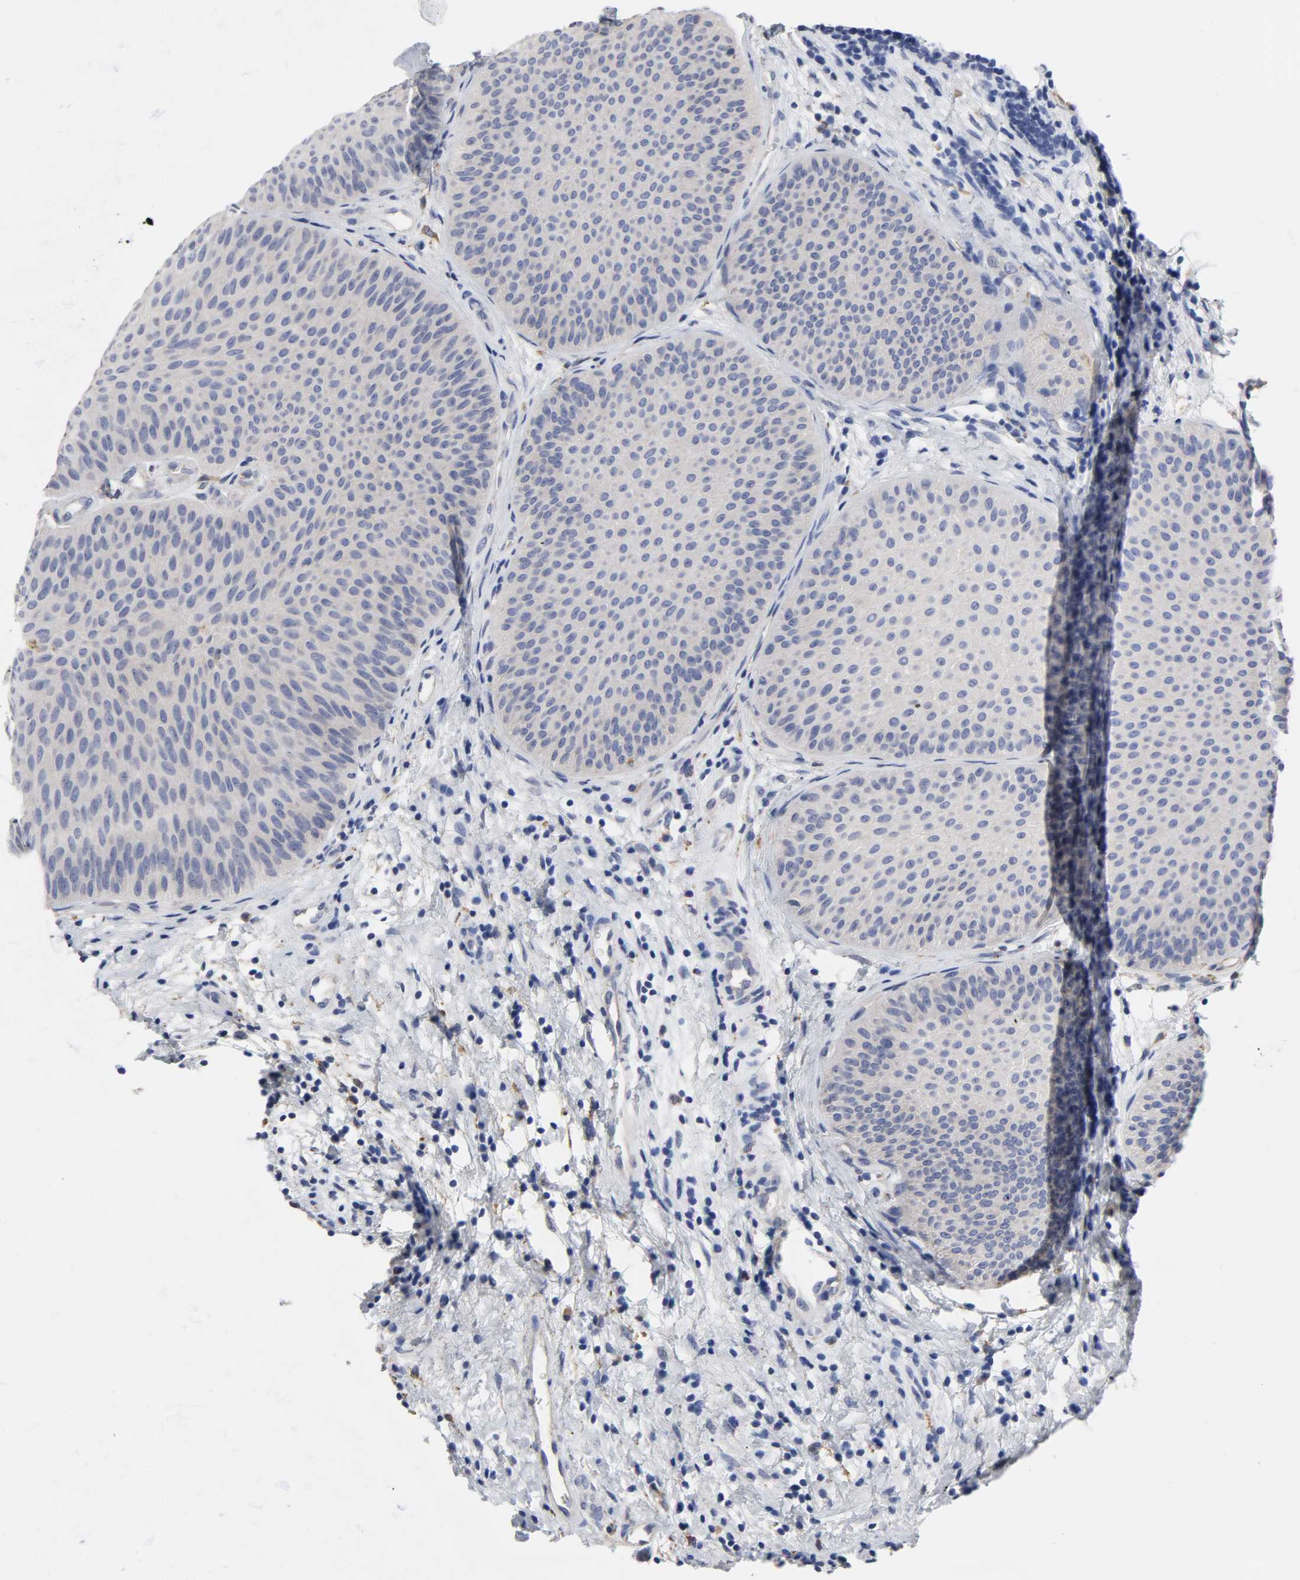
{"staining": {"intensity": "negative", "quantity": "none", "location": "none"}, "tissue": "urothelial cancer", "cell_type": "Tumor cells", "image_type": "cancer", "snomed": [{"axis": "morphology", "description": "Urothelial carcinoma, Low grade"}, {"axis": "topography", "description": "Urinary bladder"}], "caption": "Urothelial cancer stained for a protein using IHC reveals no expression tumor cells.", "gene": "HCK", "patient": {"sex": "female", "age": 60}}